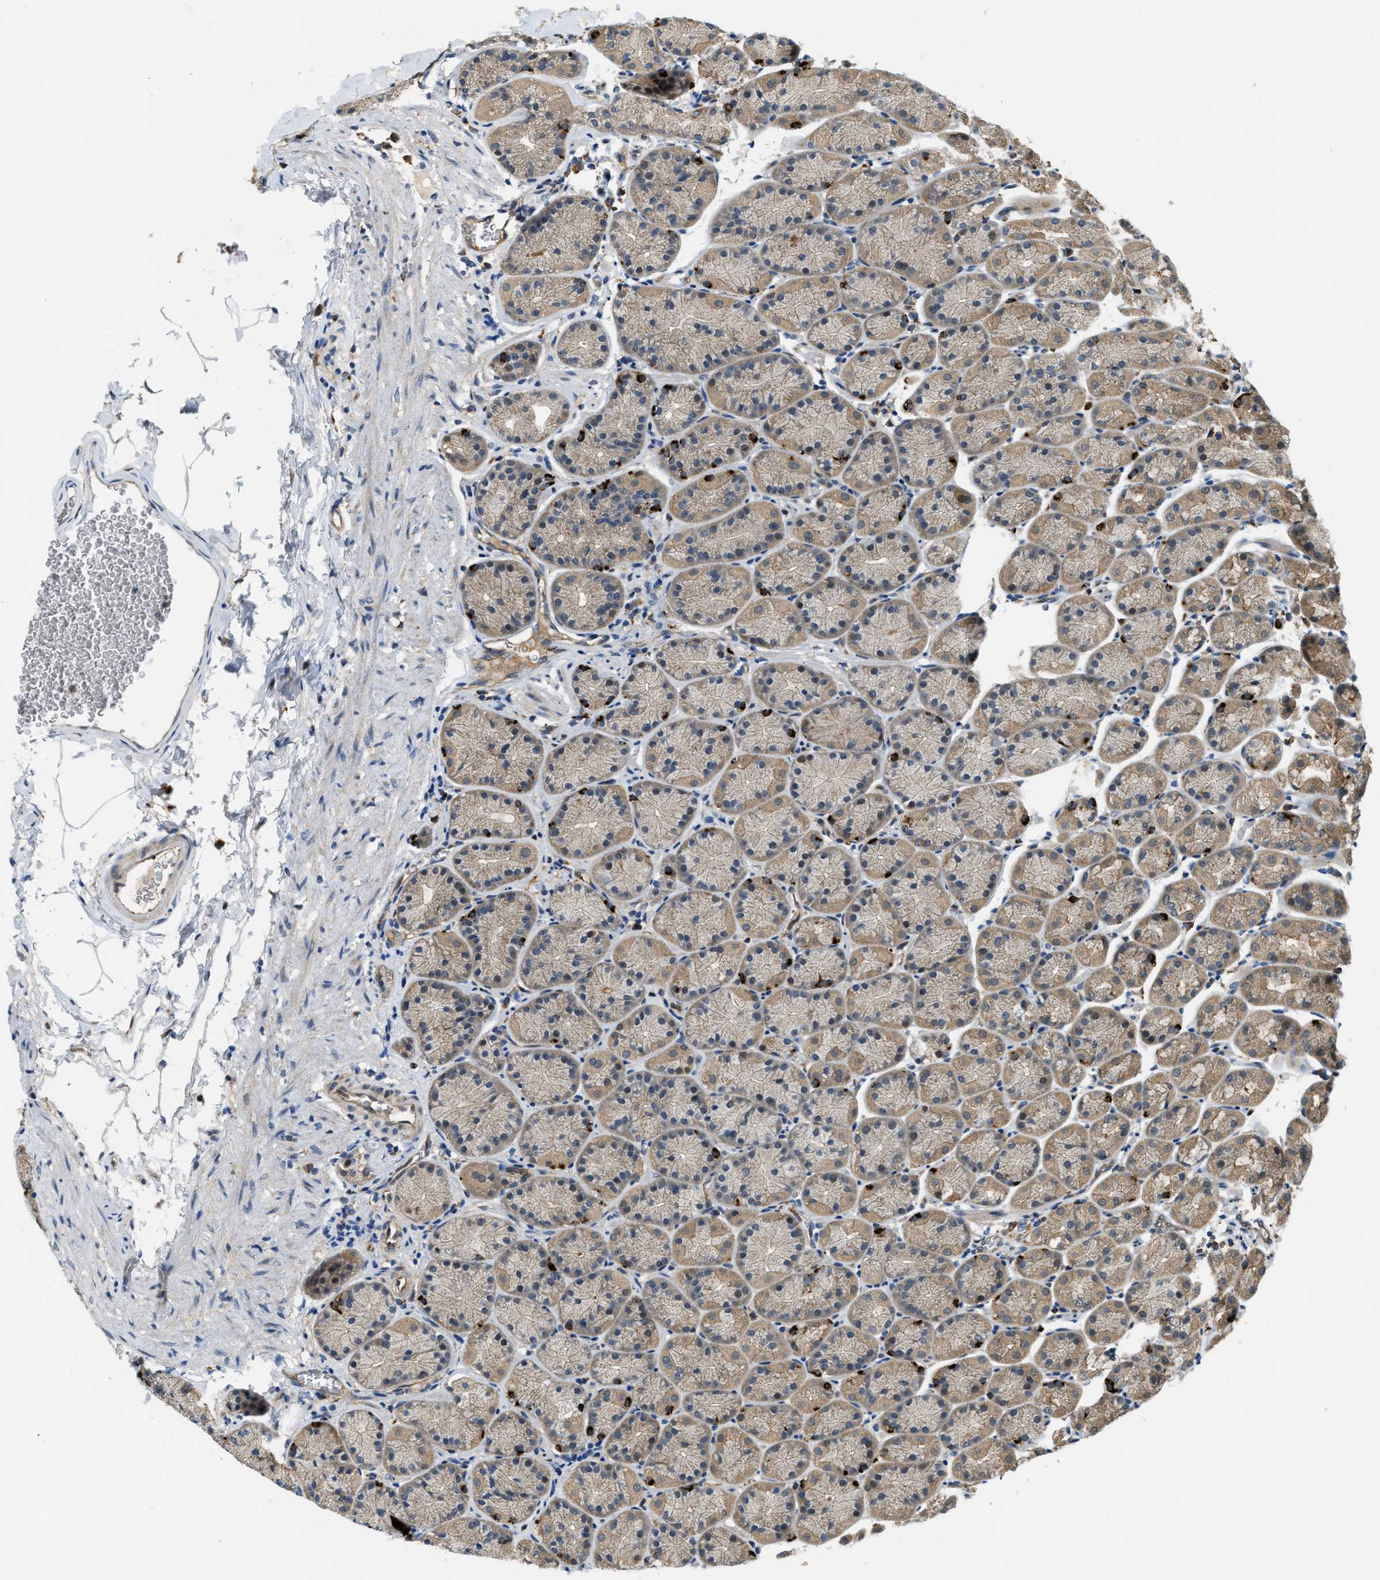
{"staining": {"intensity": "moderate", "quantity": ">75%", "location": "cytoplasmic/membranous"}, "tissue": "stomach", "cell_type": "Glandular cells", "image_type": "normal", "snomed": [{"axis": "morphology", "description": "Normal tissue, NOS"}, {"axis": "topography", "description": "Stomach"}], "caption": "This is a photomicrograph of immunohistochemistry staining of normal stomach, which shows moderate positivity in the cytoplasmic/membranous of glandular cells.", "gene": "STARD3NL", "patient": {"sex": "male", "age": 42}}